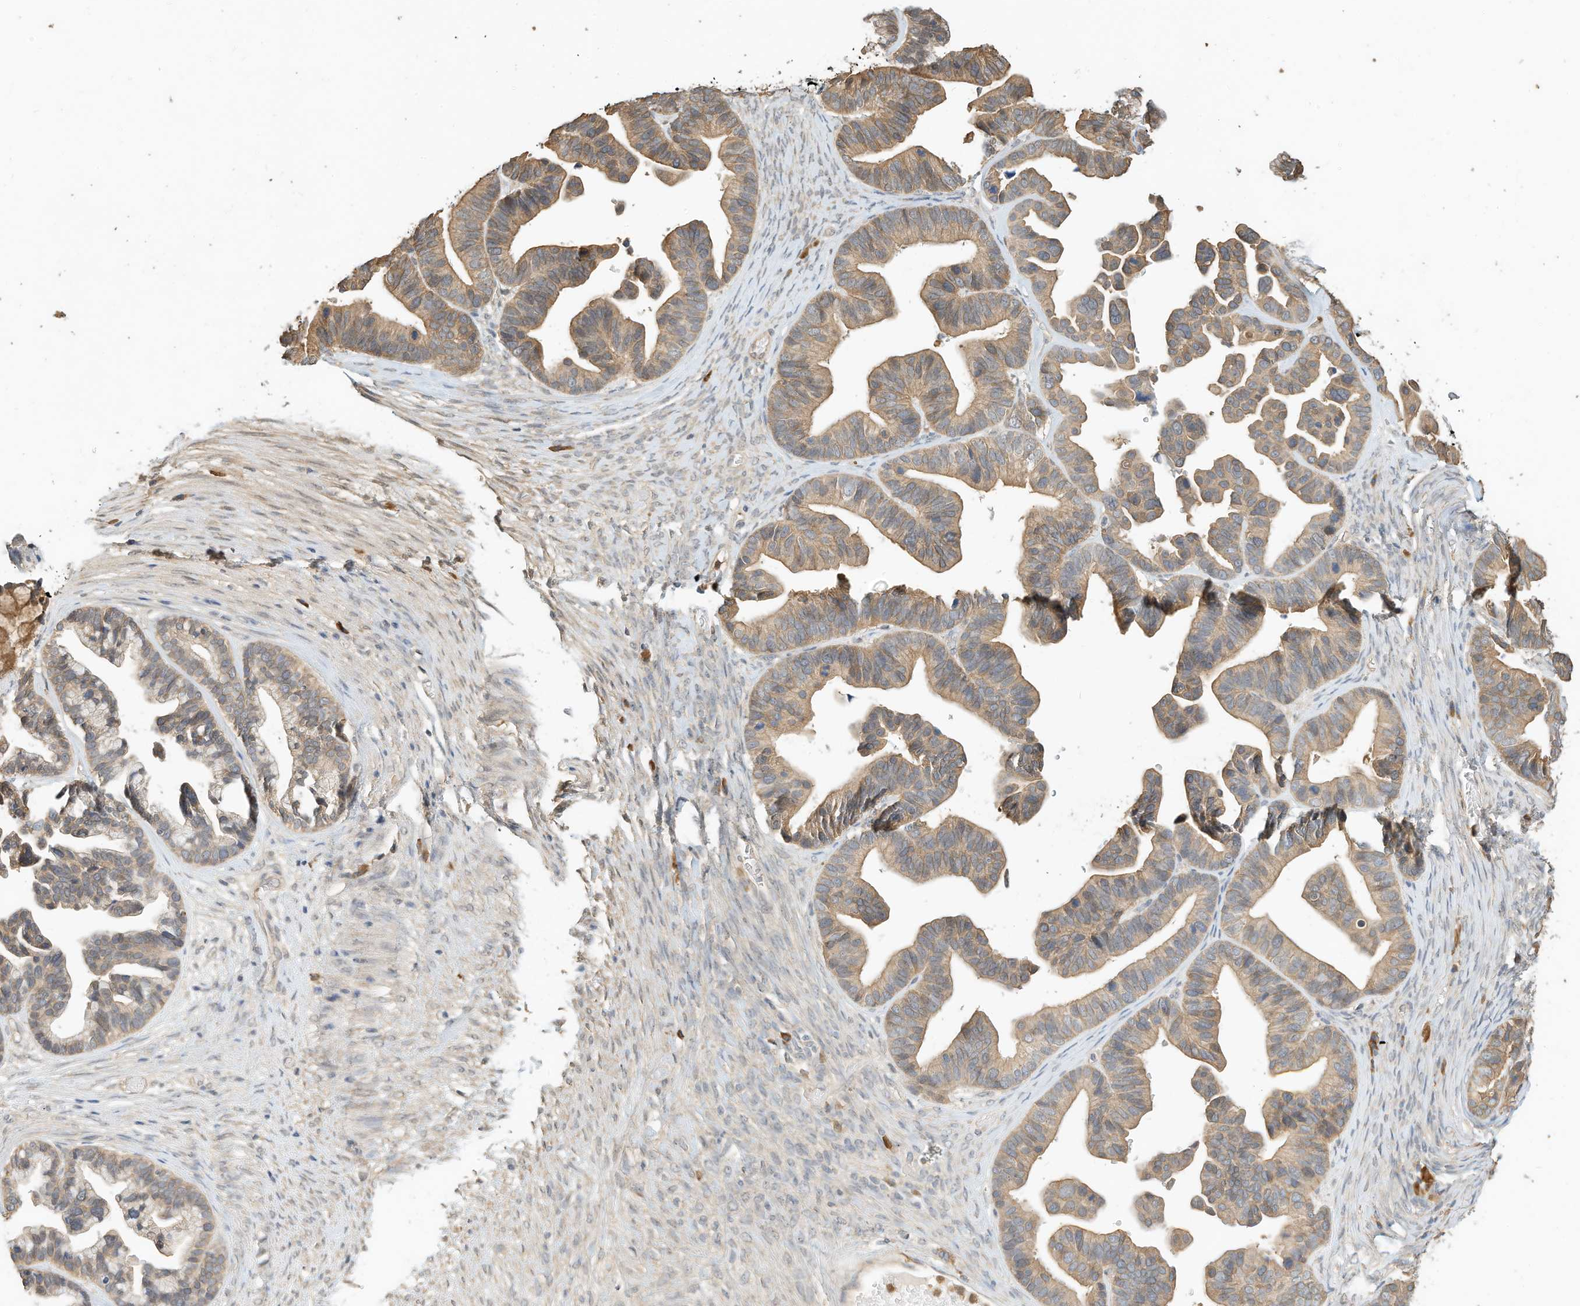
{"staining": {"intensity": "moderate", "quantity": ">75%", "location": "cytoplasmic/membranous"}, "tissue": "ovarian cancer", "cell_type": "Tumor cells", "image_type": "cancer", "snomed": [{"axis": "morphology", "description": "Cystadenocarcinoma, serous, NOS"}, {"axis": "topography", "description": "Ovary"}], "caption": "DAB immunohistochemical staining of serous cystadenocarcinoma (ovarian) displays moderate cytoplasmic/membranous protein staining in about >75% of tumor cells.", "gene": "OFD1", "patient": {"sex": "female", "age": 56}}